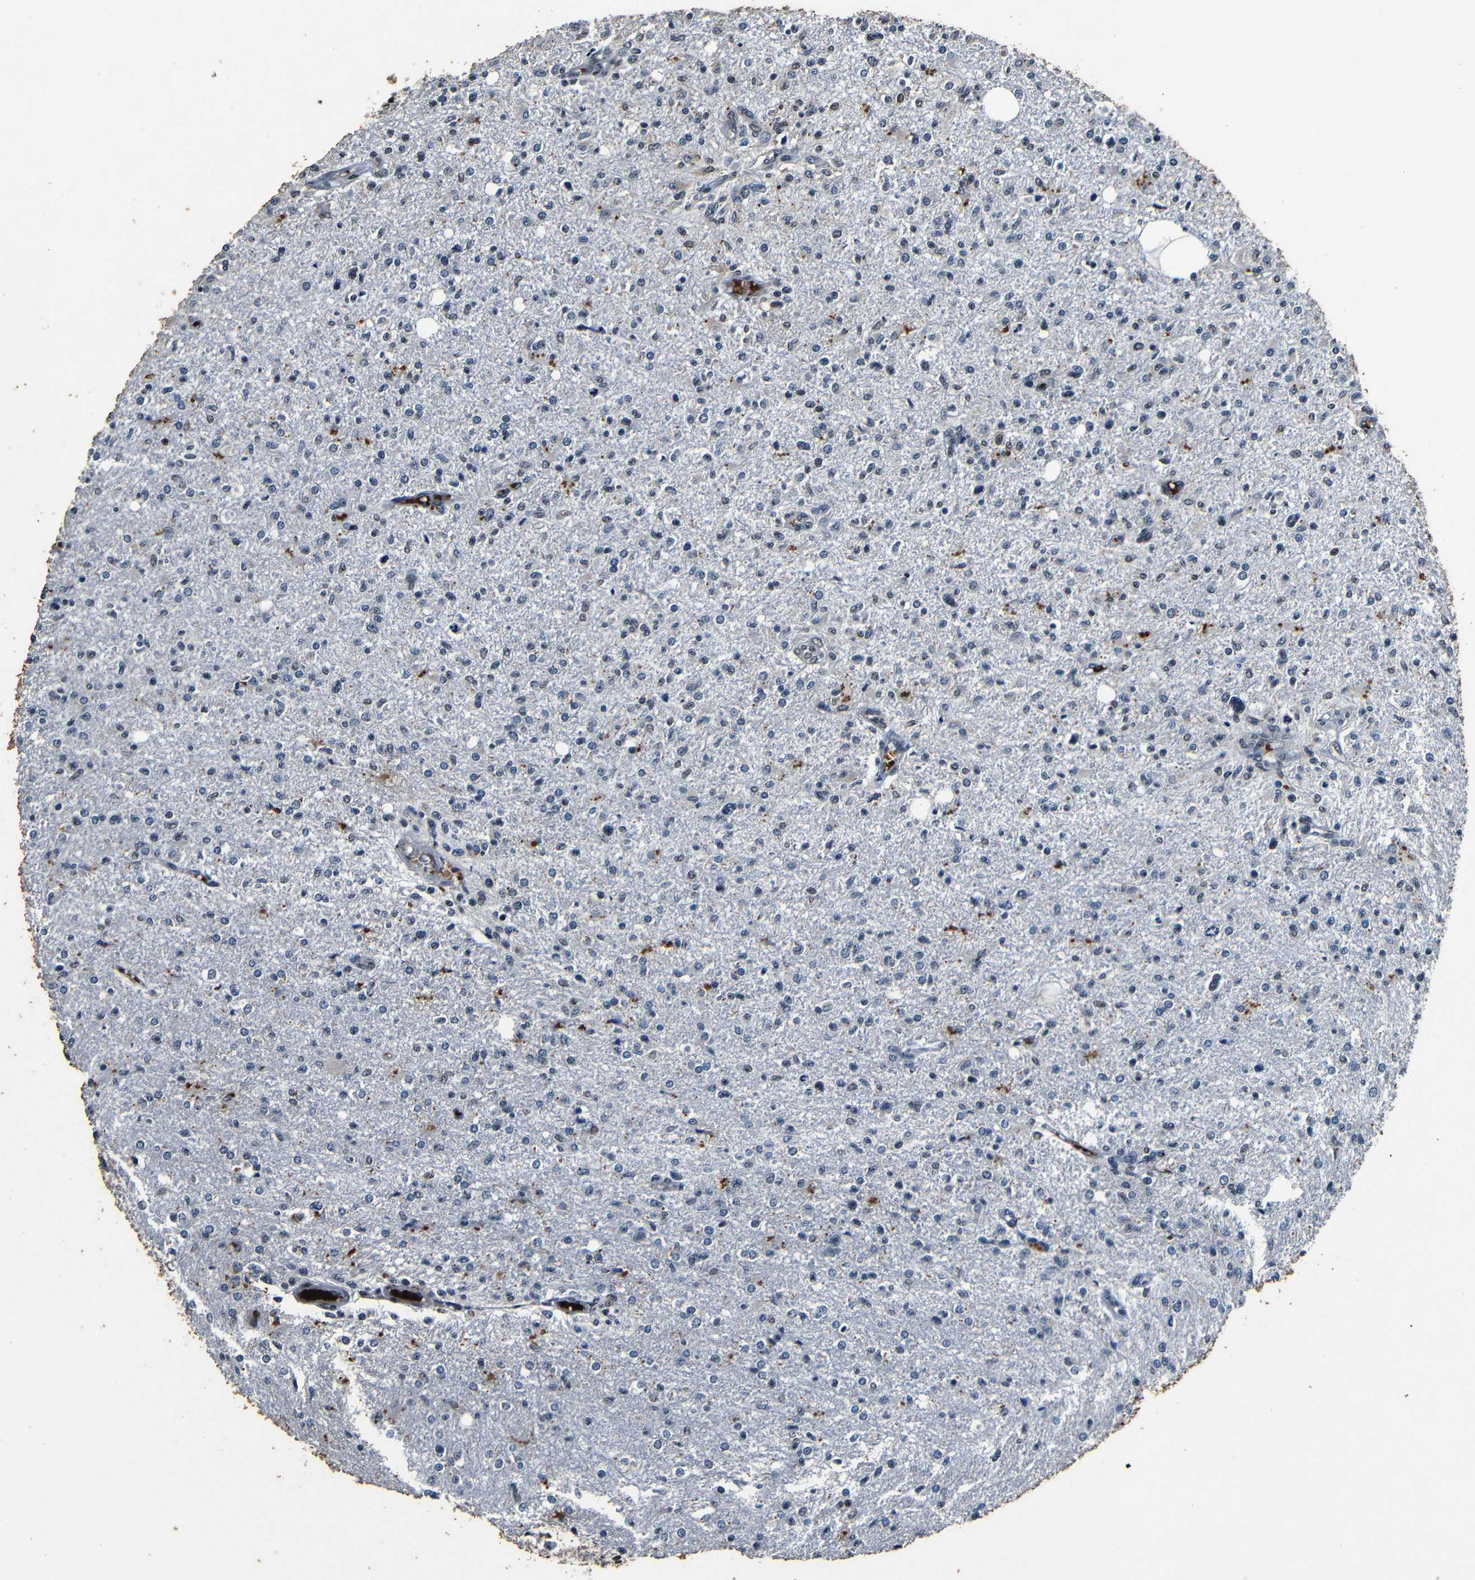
{"staining": {"intensity": "weak", "quantity": "<25%", "location": "nuclear"}, "tissue": "glioma", "cell_type": "Tumor cells", "image_type": "cancer", "snomed": [{"axis": "morphology", "description": "Glioma, malignant, High grade"}, {"axis": "topography", "description": "Cerebral cortex"}], "caption": "The photomicrograph reveals no staining of tumor cells in malignant high-grade glioma.", "gene": "FOXD4", "patient": {"sex": "male", "age": 76}}